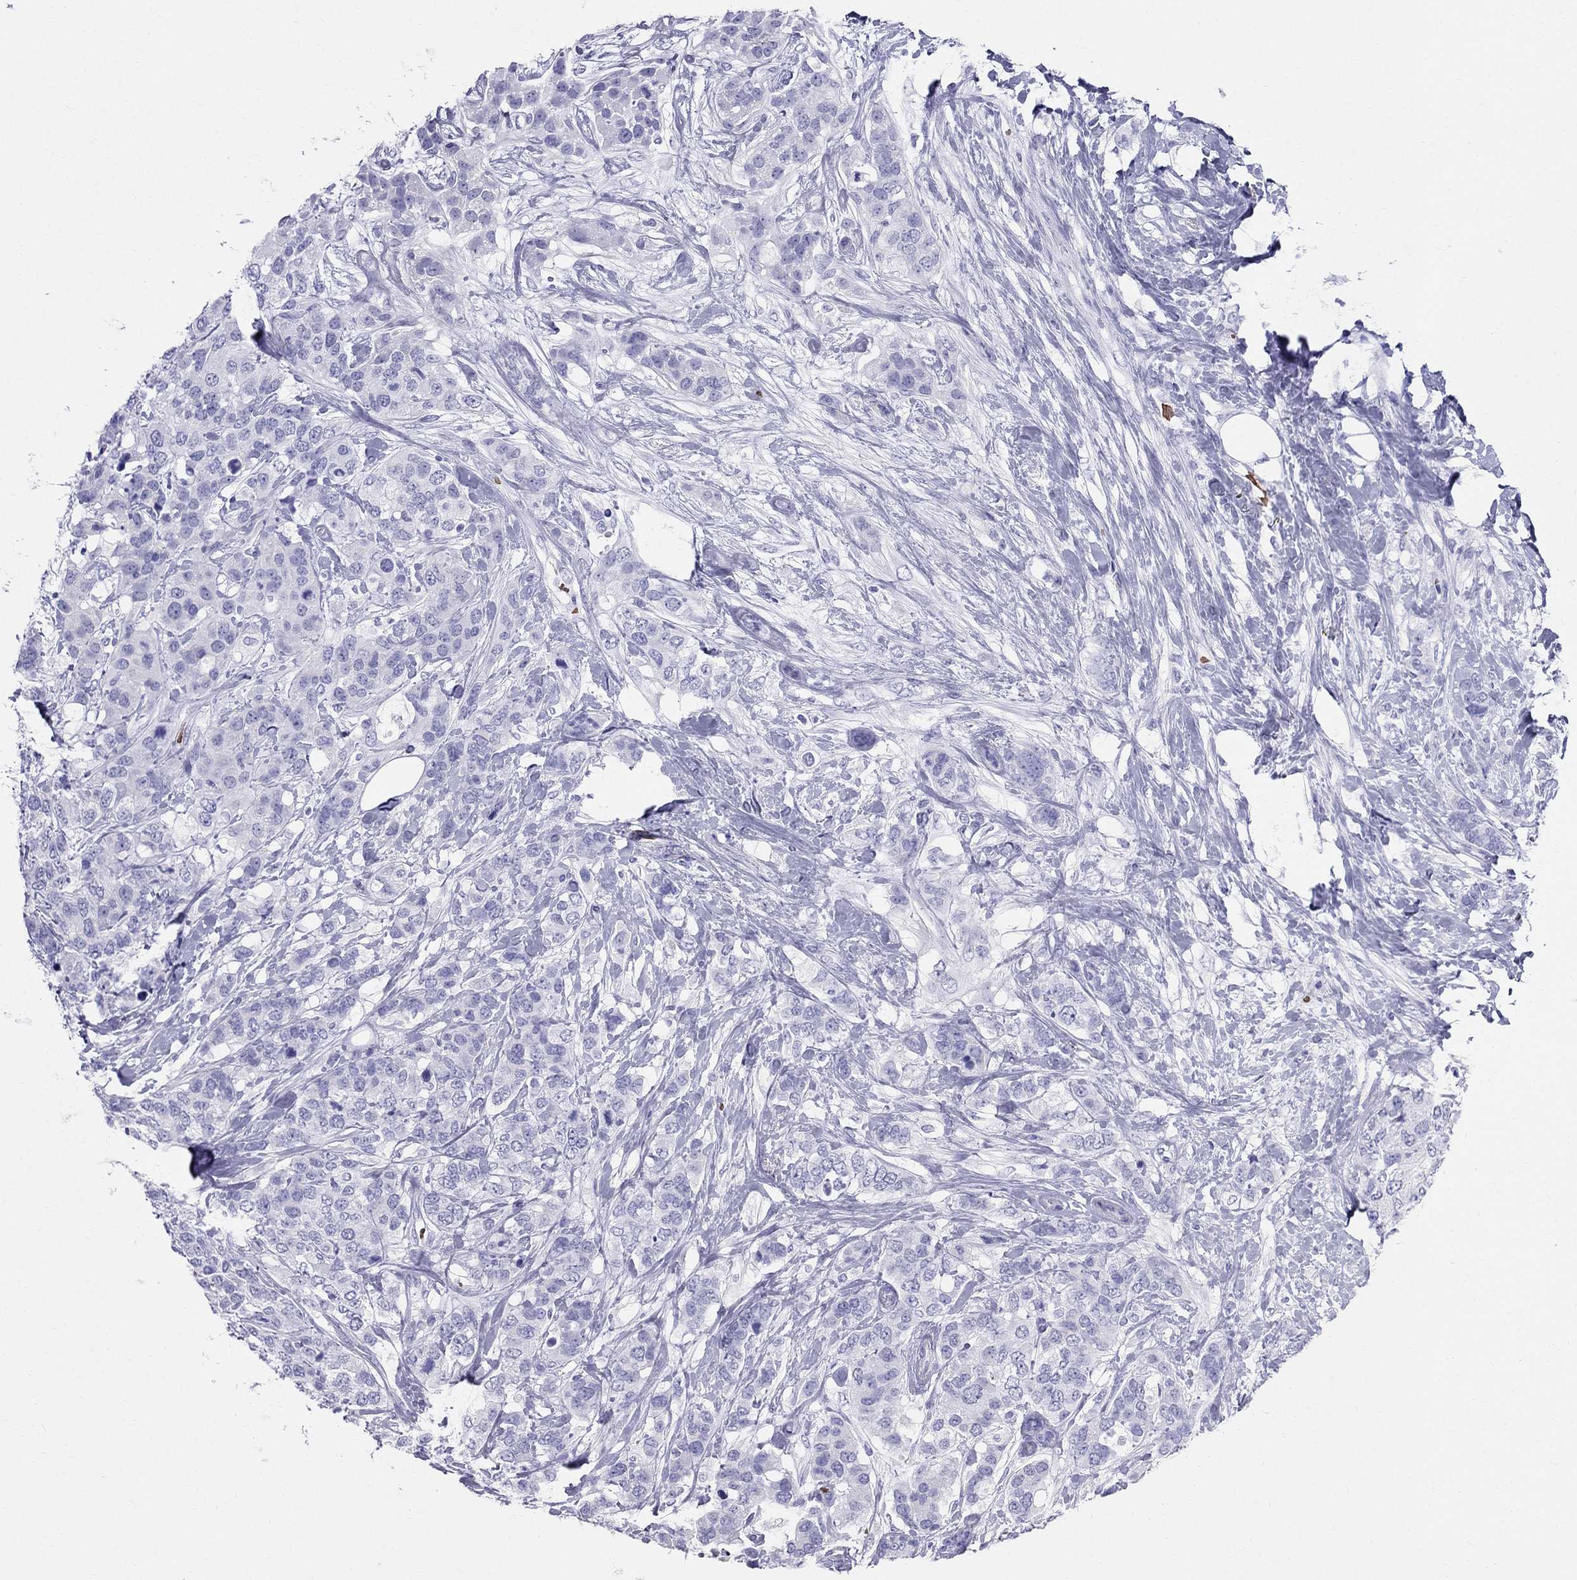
{"staining": {"intensity": "negative", "quantity": "none", "location": "none"}, "tissue": "breast cancer", "cell_type": "Tumor cells", "image_type": "cancer", "snomed": [{"axis": "morphology", "description": "Lobular carcinoma"}, {"axis": "topography", "description": "Breast"}], "caption": "This is an IHC photomicrograph of breast cancer. There is no positivity in tumor cells.", "gene": "DNAAF6", "patient": {"sex": "female", "age": 59}}